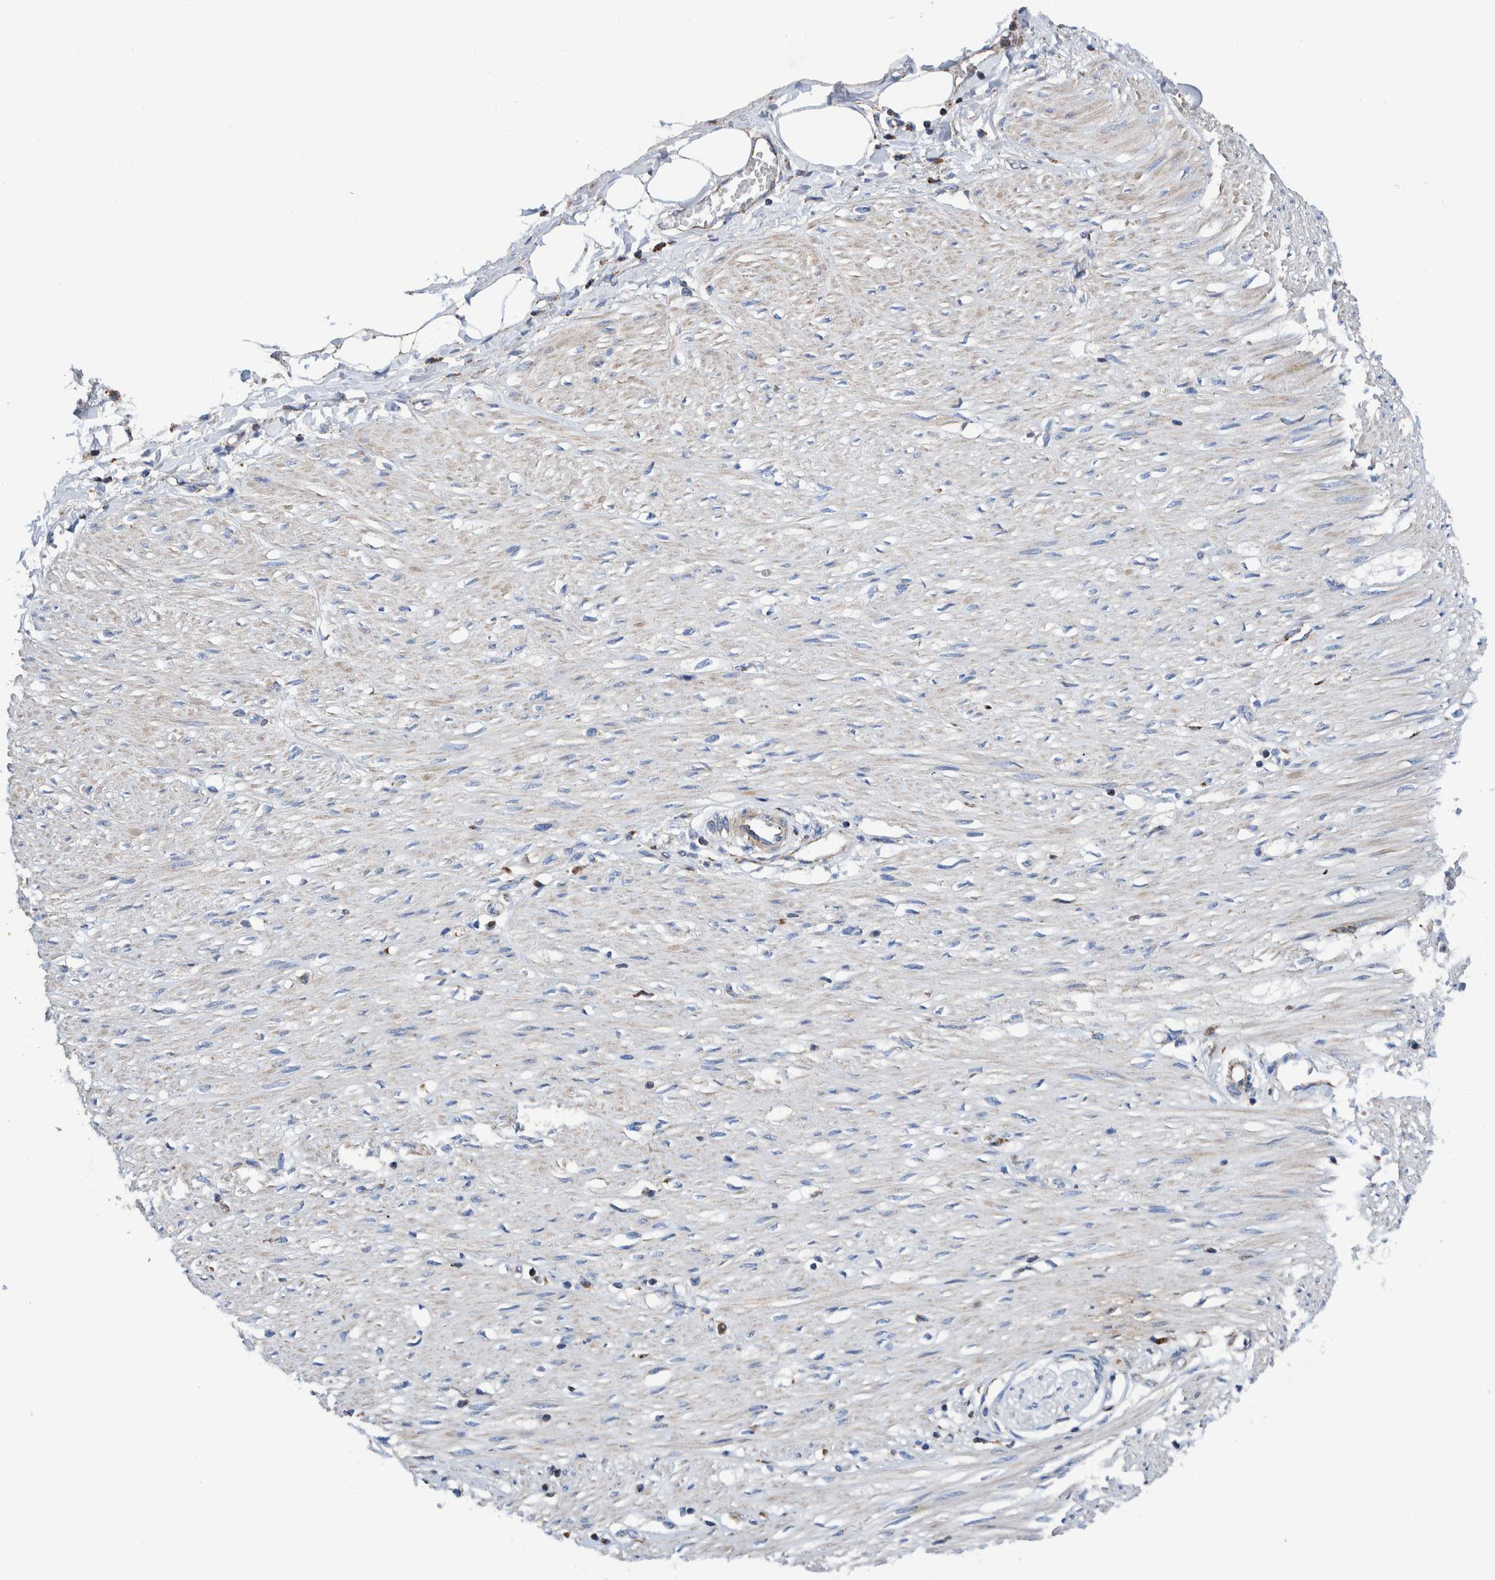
{"staining": {"intensity": "negative", "quantity": "none", "location": "none"}, "tissue": "soft tissue", "cell_type": "Fibroblasts", "image_type": "normal", "snomed": [{"axis": "morphology", "description": "Normal tissue, NOS"}, {"axis": "morphology", "description": "Adenocarcinoma, NOS"}, {"axis": "topography", "description": "Colon"}, {"axis": "topography", "description": "Peripheral nerve tissue"}], "caption": "A high-resolution histopathology image shows IHC staining of normal soft tissue, which reveals no significant expression in fibroblasts.", "gene": "DECR1", "patient": {"sex": "male", "age": 14}}